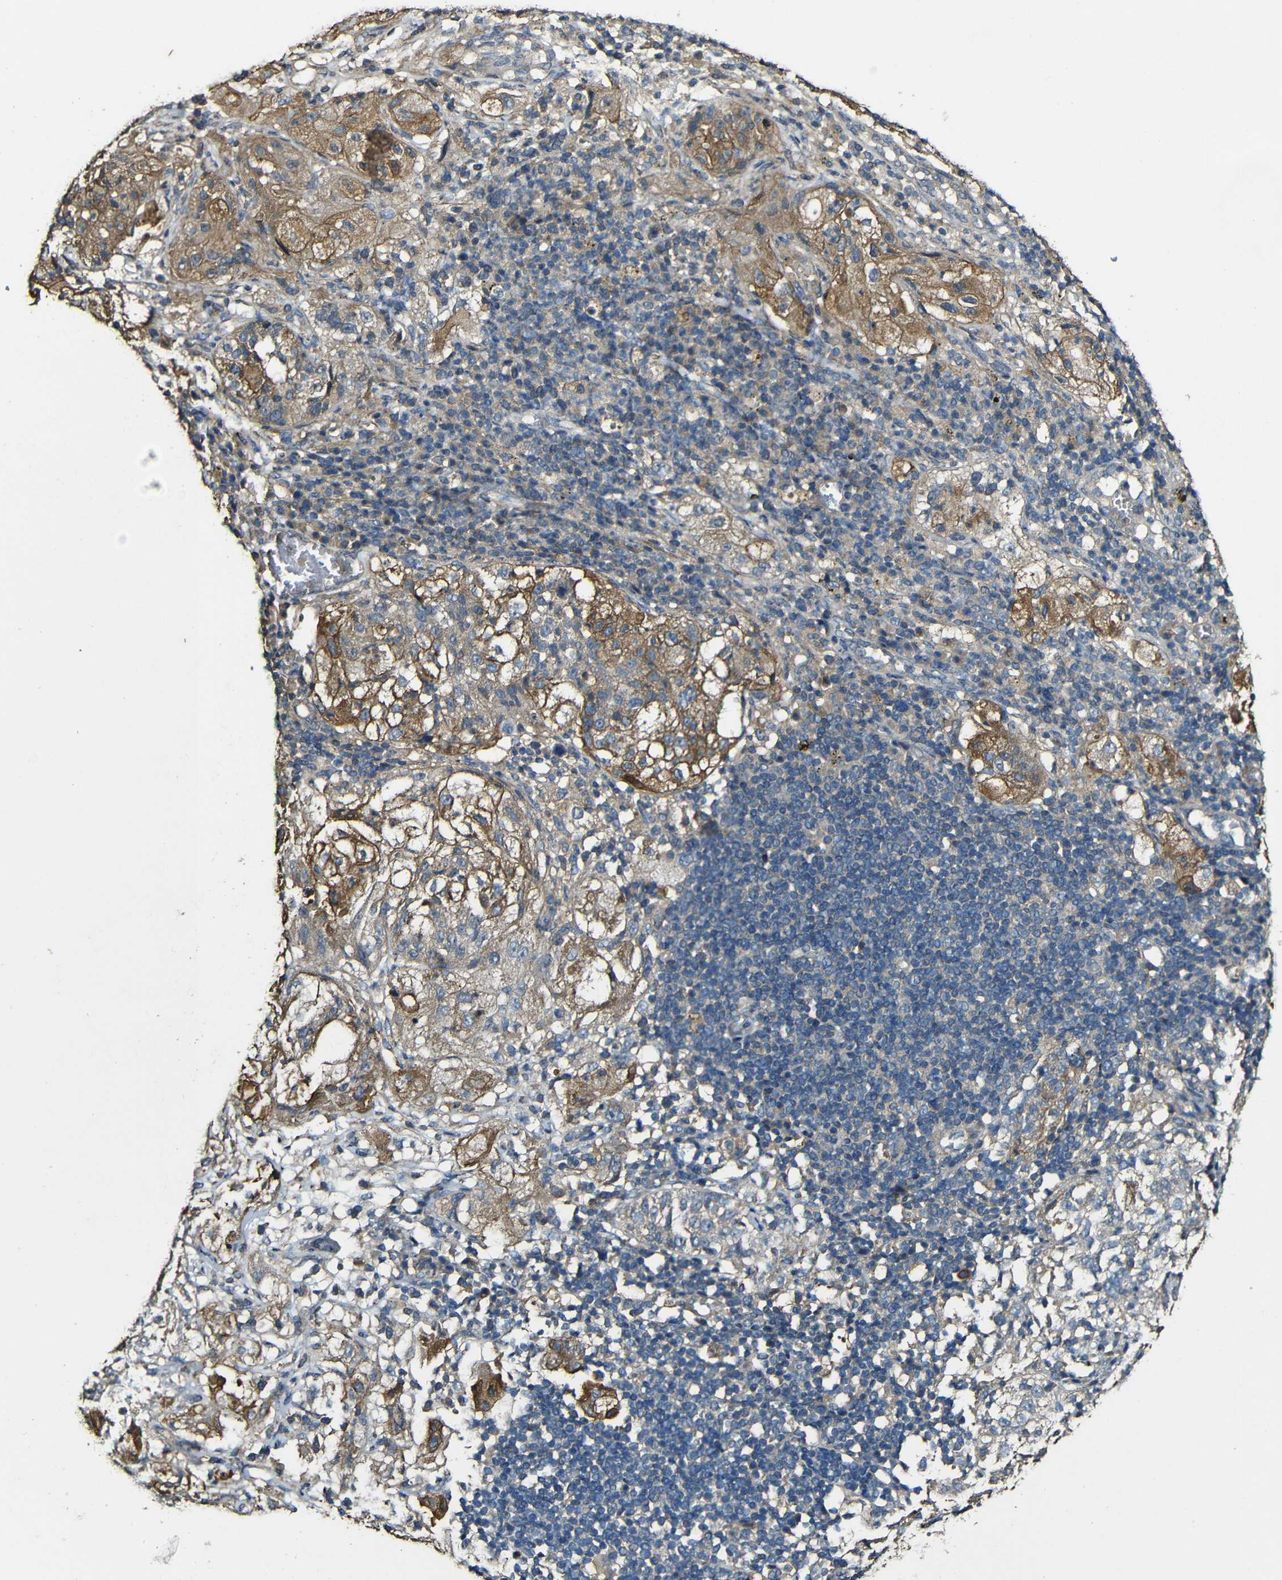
{"staining": {"intensity": "moderate", "quantity": ">75%", "location": "cytoplasmic/membranous"}, "tissue": "lung cancer", "cell_type": "Tumor cells", "image_type": "cancer", "snomed": [{"axis": "morphology", "description": "Inflammation, NOS"}, {"axis": "morphology", "description": "Squamous cell carcinoma, NOS"}, {"axis": "topography", "description": "Lymph node"}, {"axis": "topography", "description": "Soft tissue"}, {"axis": "topography", "description": "Lung"}], "caption": "This photomicrograph reveals lung cancer stained with IHC to label a protein in brown. The cytoplasmic/membranous of tumor cells show moderate positivity for the protein. Nuclei are counter-stained blue.", "gene": "CASP8", "patient": {"sex": "male", "age": 66}}